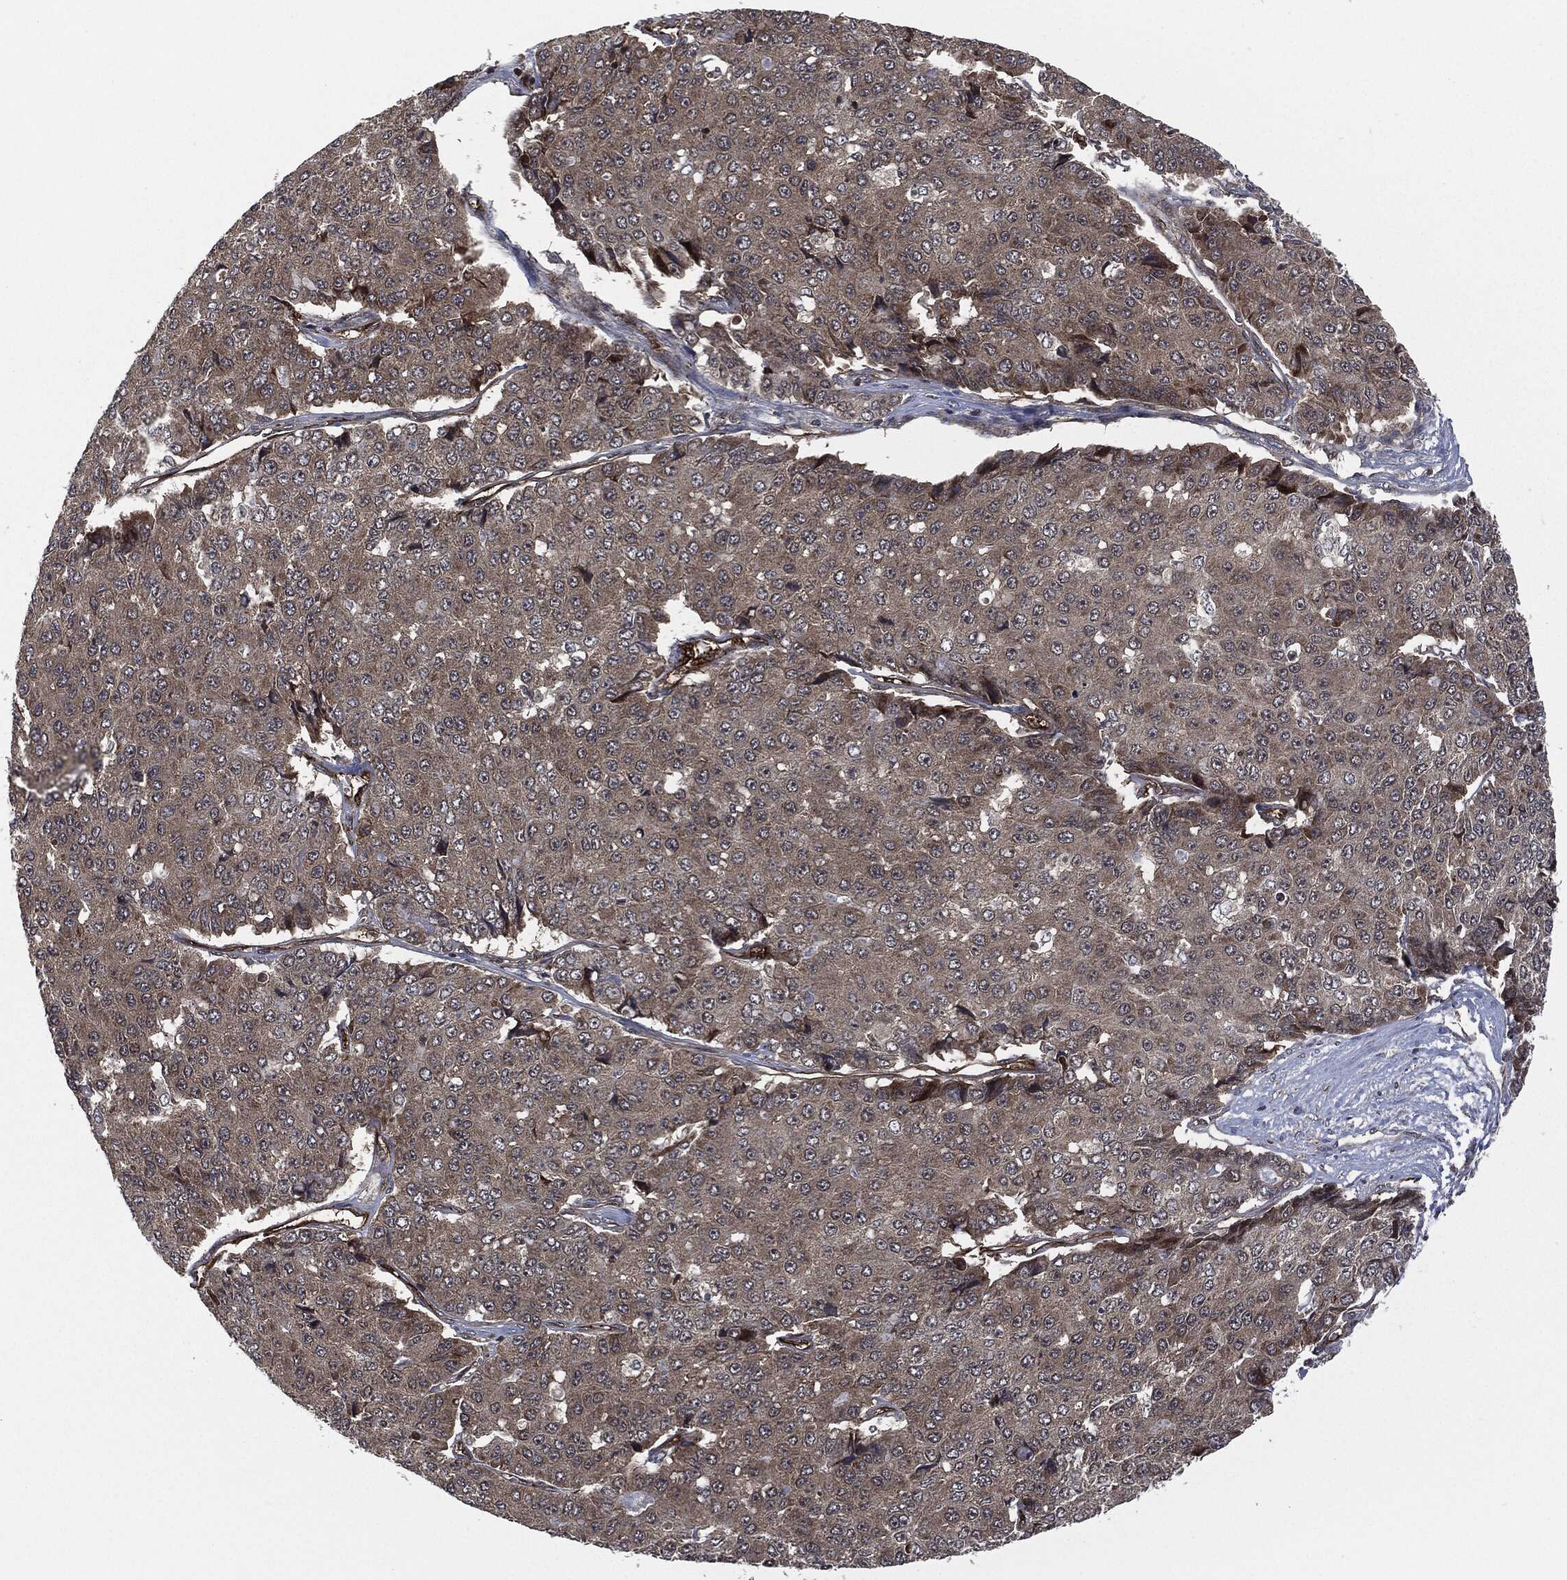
{"staining": {"intensity": "weak", "quantity": "25%-75%", "location": "cytoplasmic/membranous"}, "tissue": "pancreatic cancer", "cell_type": "Tumor cells", "image_type": "cancer", "snomed": [{"axis": "morphology", "description": "Normal tissue, NOS"}, {"axis": "morphology", "description": "Adenocarcinoma, NOS"}, {"axis": "topography", "description": "Pancreas"}, {"axis": "topography", "description": "Duodenum"}], "caption": "DAB (3,3'-diaminobenzidine) immunohistochemical staining of pancreatic adenocarcinoma exhibits weak cytoplasmic/membranous protein positivity in about 25%-75% of tumor cells.", "gene": "HRAS", "patient": {"sex": "male", "age": 50}}